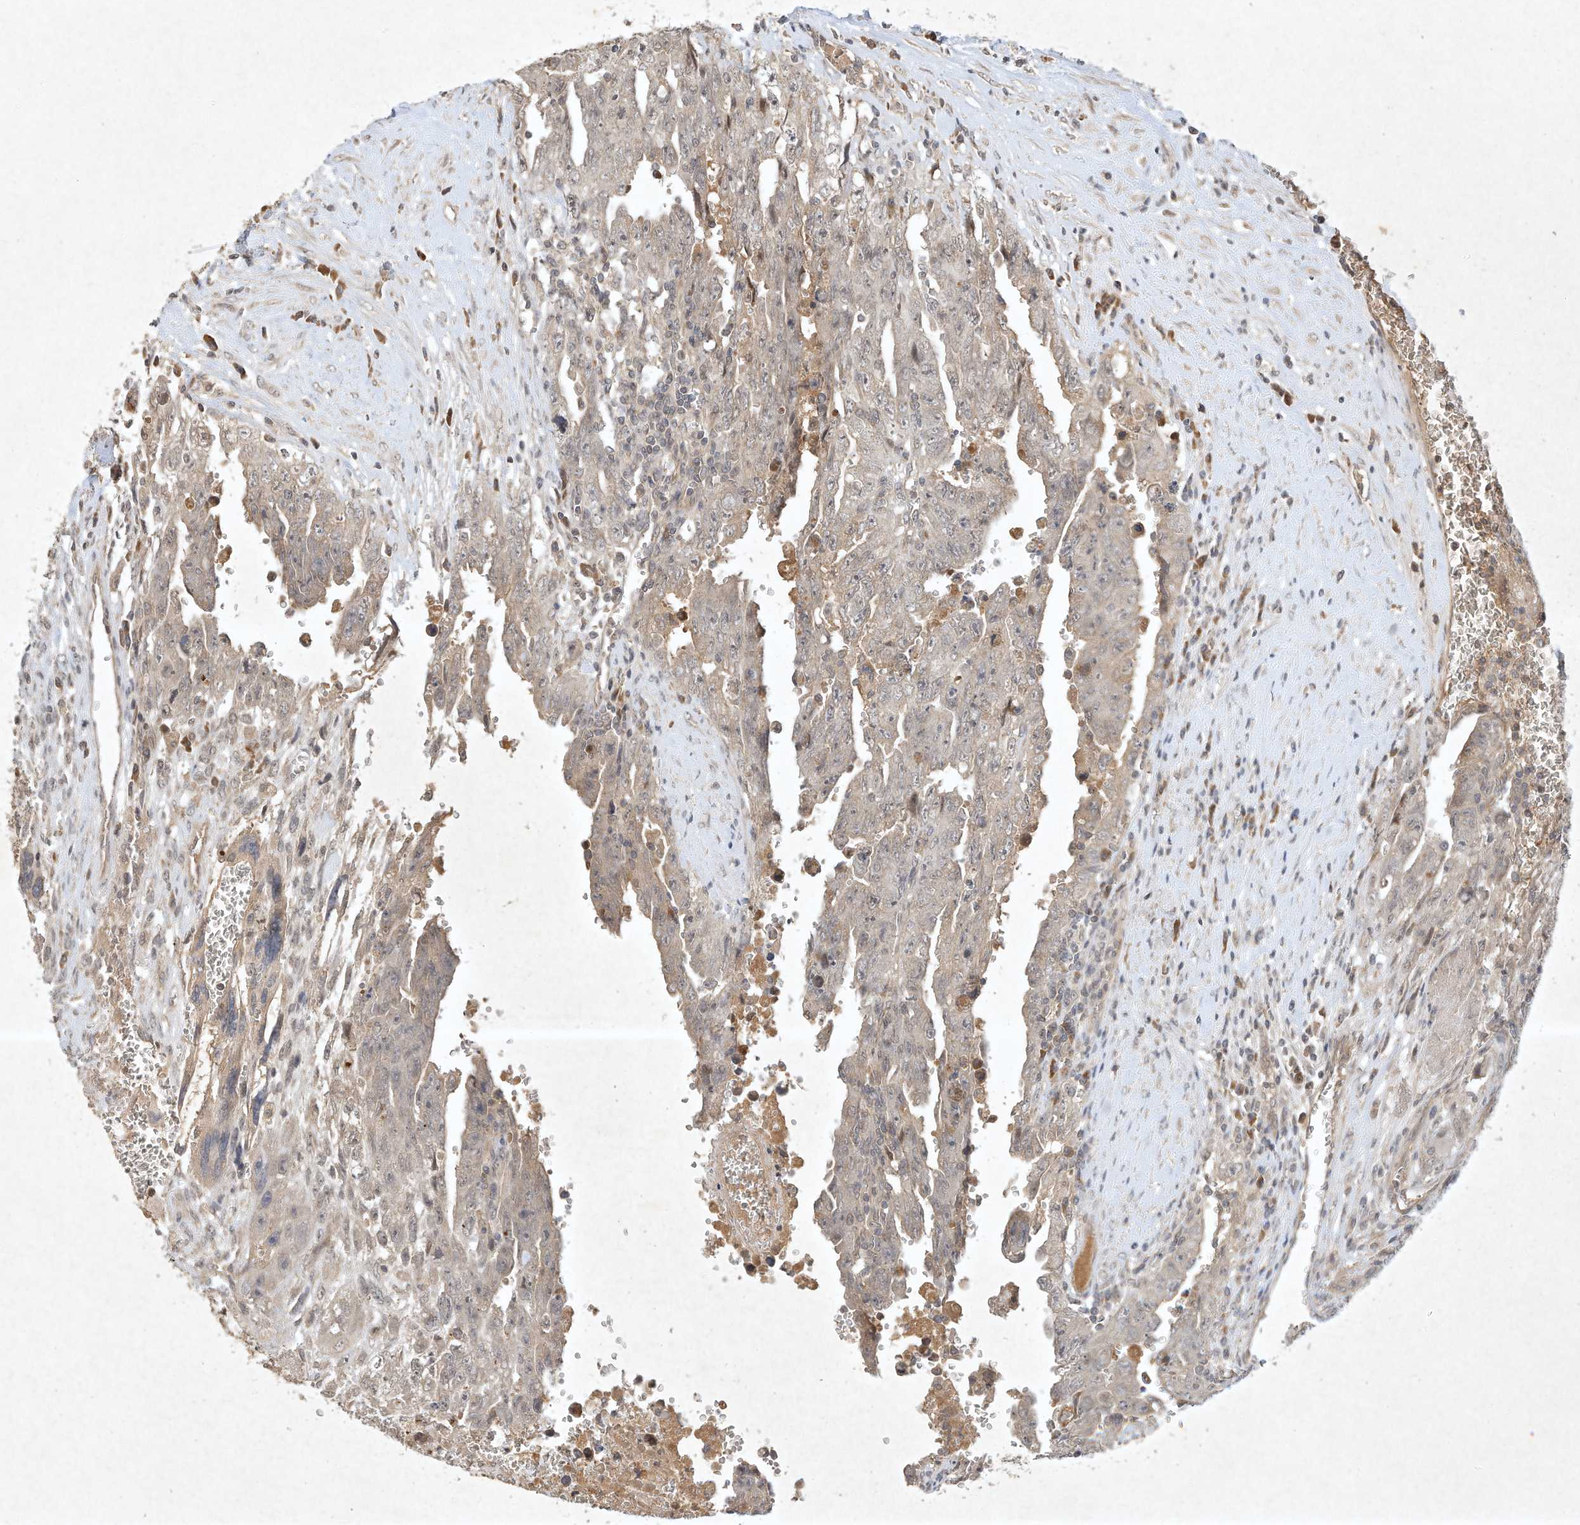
{"staining": {"intensity": "negative", "quantity": "none", "location": "none"}, "tissue": "testis cancer", "cell_type": "Tumor cells", "image_type": "cancer", "snomed": [{"axis": "morphology", "description": "Carcinoma, Embryonal, NOS"}, {"axis": "topography", "description": "Testis"}], "caption": "Immunohistochemistry of human testis embryonal carcinoma demonstrates no positivity in tumor cells. (DAB immunohistochemistry with hematoxylin counter stain).", "gene": "BTRC", "patient": {"sex": "male", "age": 28}}